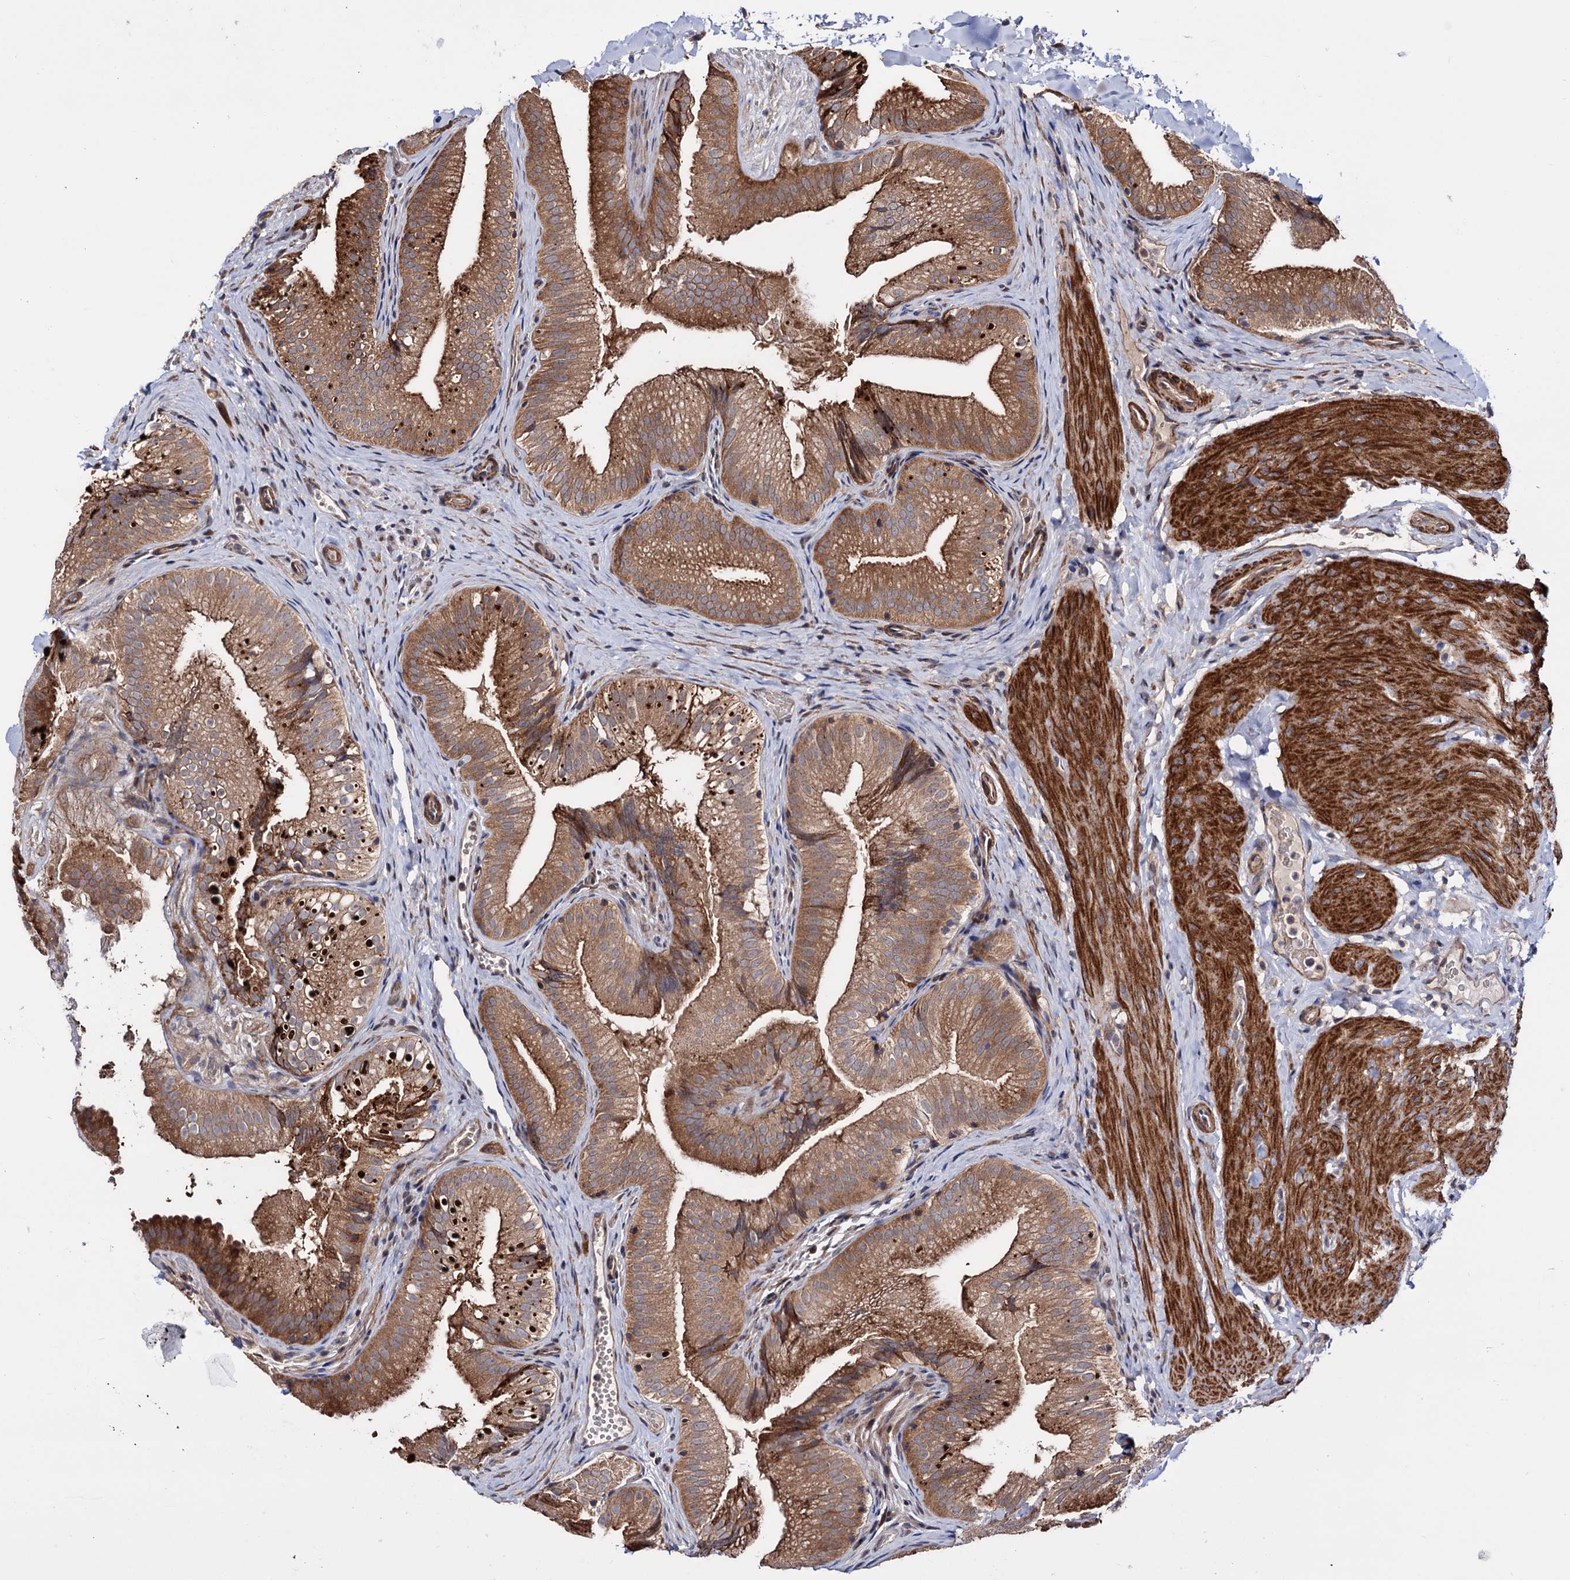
{"staining": {"intensity": "moderate", "quantity": ">75%", "location": "cytoplasmic/membranous"}, "tissue": "gallbladder", "cell_type": "Glandular cells", "image_type": "normal", "snomed": [{"axis": "morphology", "description": "Normal tissue, NOS"}, {"axis": "topography", "description": "Gallbladder"}], "caption": "Gallbladder stained with DAB (3,3'-diaminobenzidine) immunohistochemistry shows medium levels of moderate cytoplasmic/membranous staining in about >75% of glandular cells.", "gene": "FERMT2", "patient": {"sex": "female", "age": 30}}